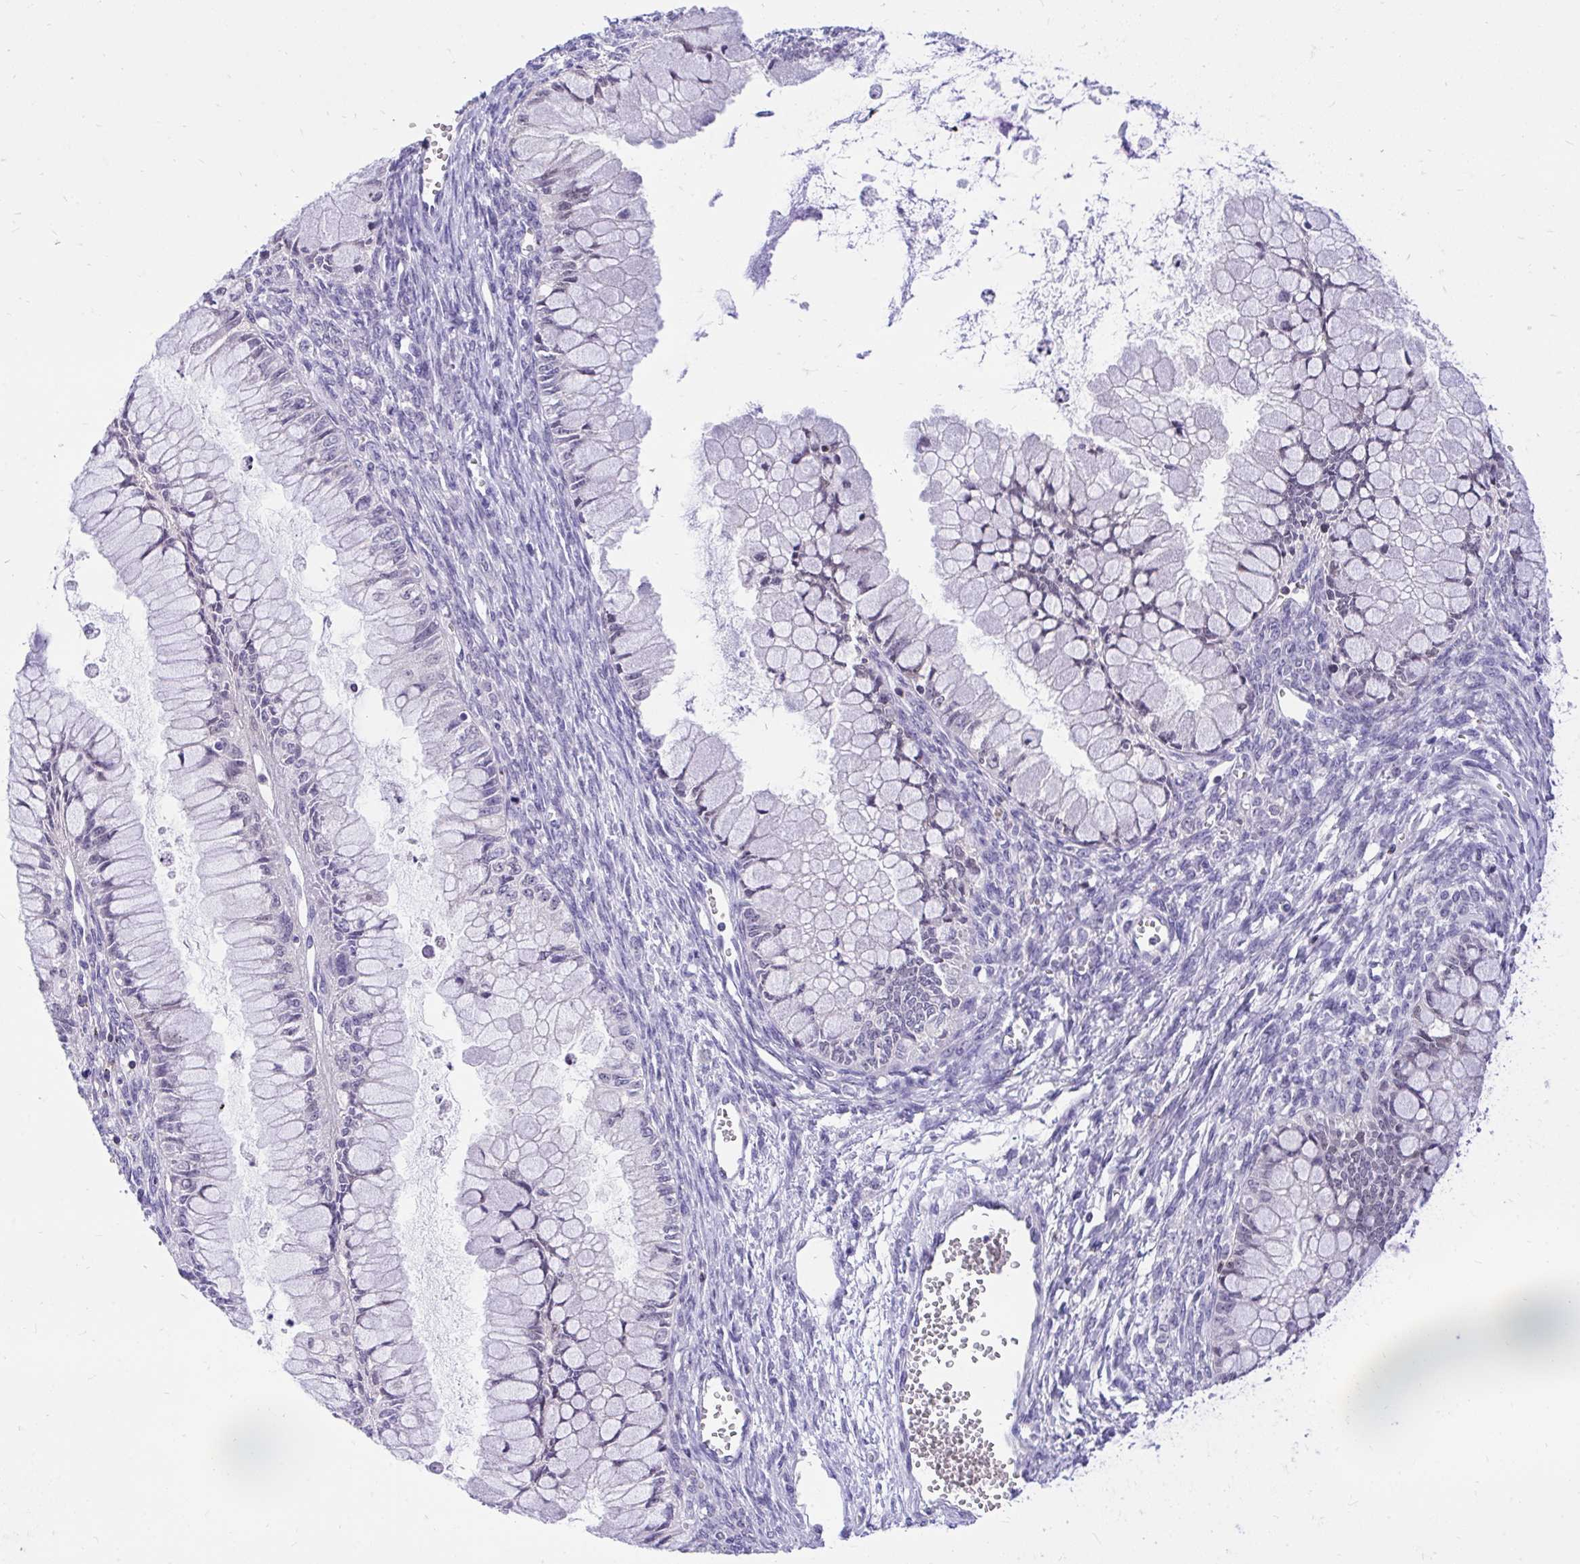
{"staining": {"intensity": "negative", "quantity": "none", "location": "none"}, "tissue": "ovarian cancer", "cell_type": "Tumor cells", "image_type": "cancer", "snomed": [{"axis": "morphology", "description": "Cystadenocarcinoma, mucinous, NOS"}, {"axis": "topography", "description": "Ovary"}], "caption": "High power microscopy image of an IHC micrograph of ovarian mucinous cystadenocarcinoma, revealing no significant staining in tumor cells. (DAB IHC, high magnification).", "gene": "CXCL8", "patient": {"sex": "female", "age": 34}}